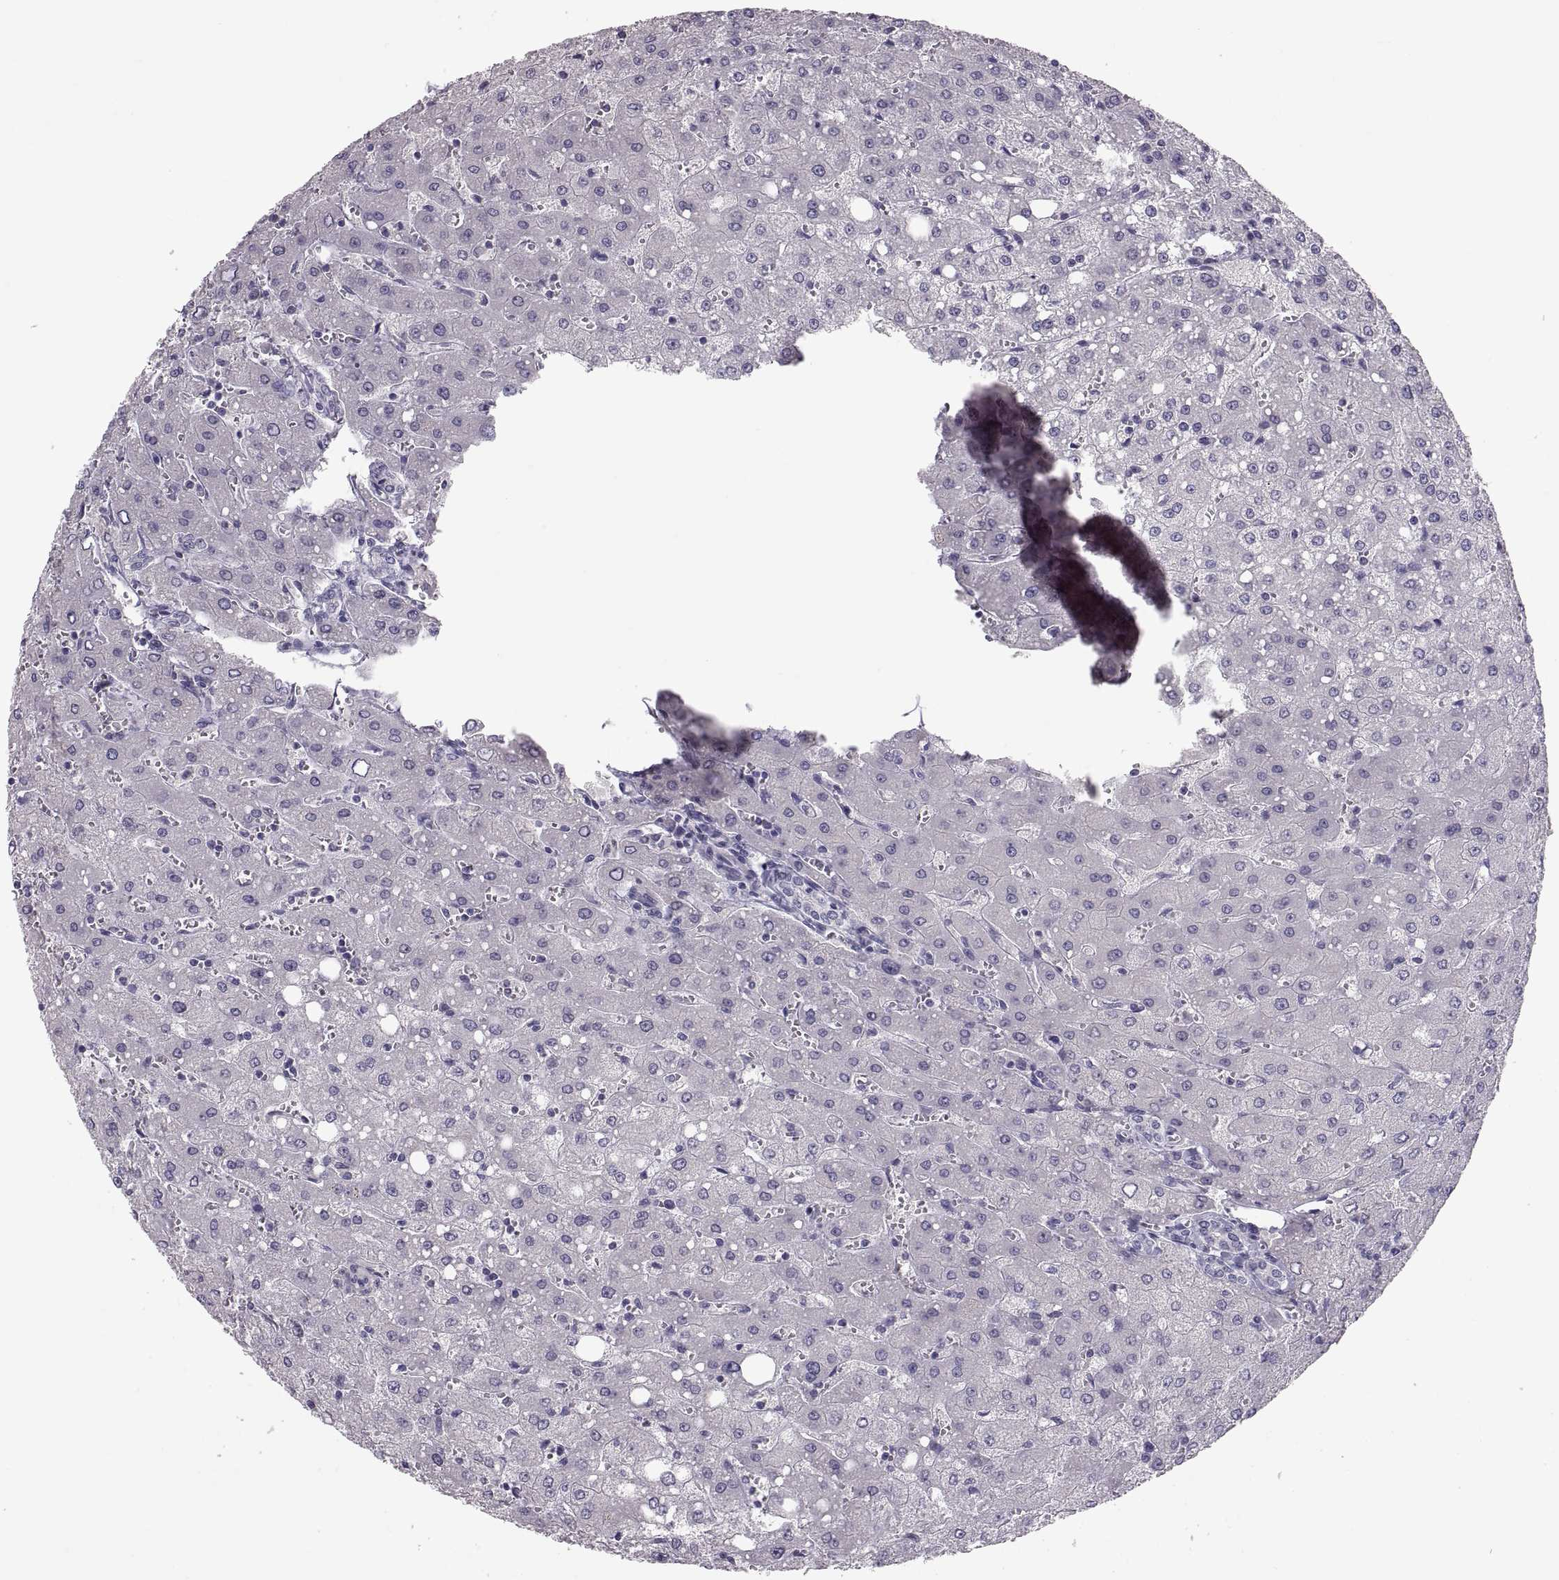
{"staining": {"intensity": "negative", "quantity": "none", "location": "none"}, "tissue": "liver", "cell_type": "Cholangiocytes", "image_type": "normal", "snomed": [{"axis": "morphology", "description": "Normal tissue, NOS"}, {"axis": "topography", "description": "Liver"}], "caption": "This is an immunohistochemistry (IHC) histopathology image of benign human liver. There is no staining in cholangiocytes.", "gene": "PTN", "patient": {"sex": "female", "age": 53}}